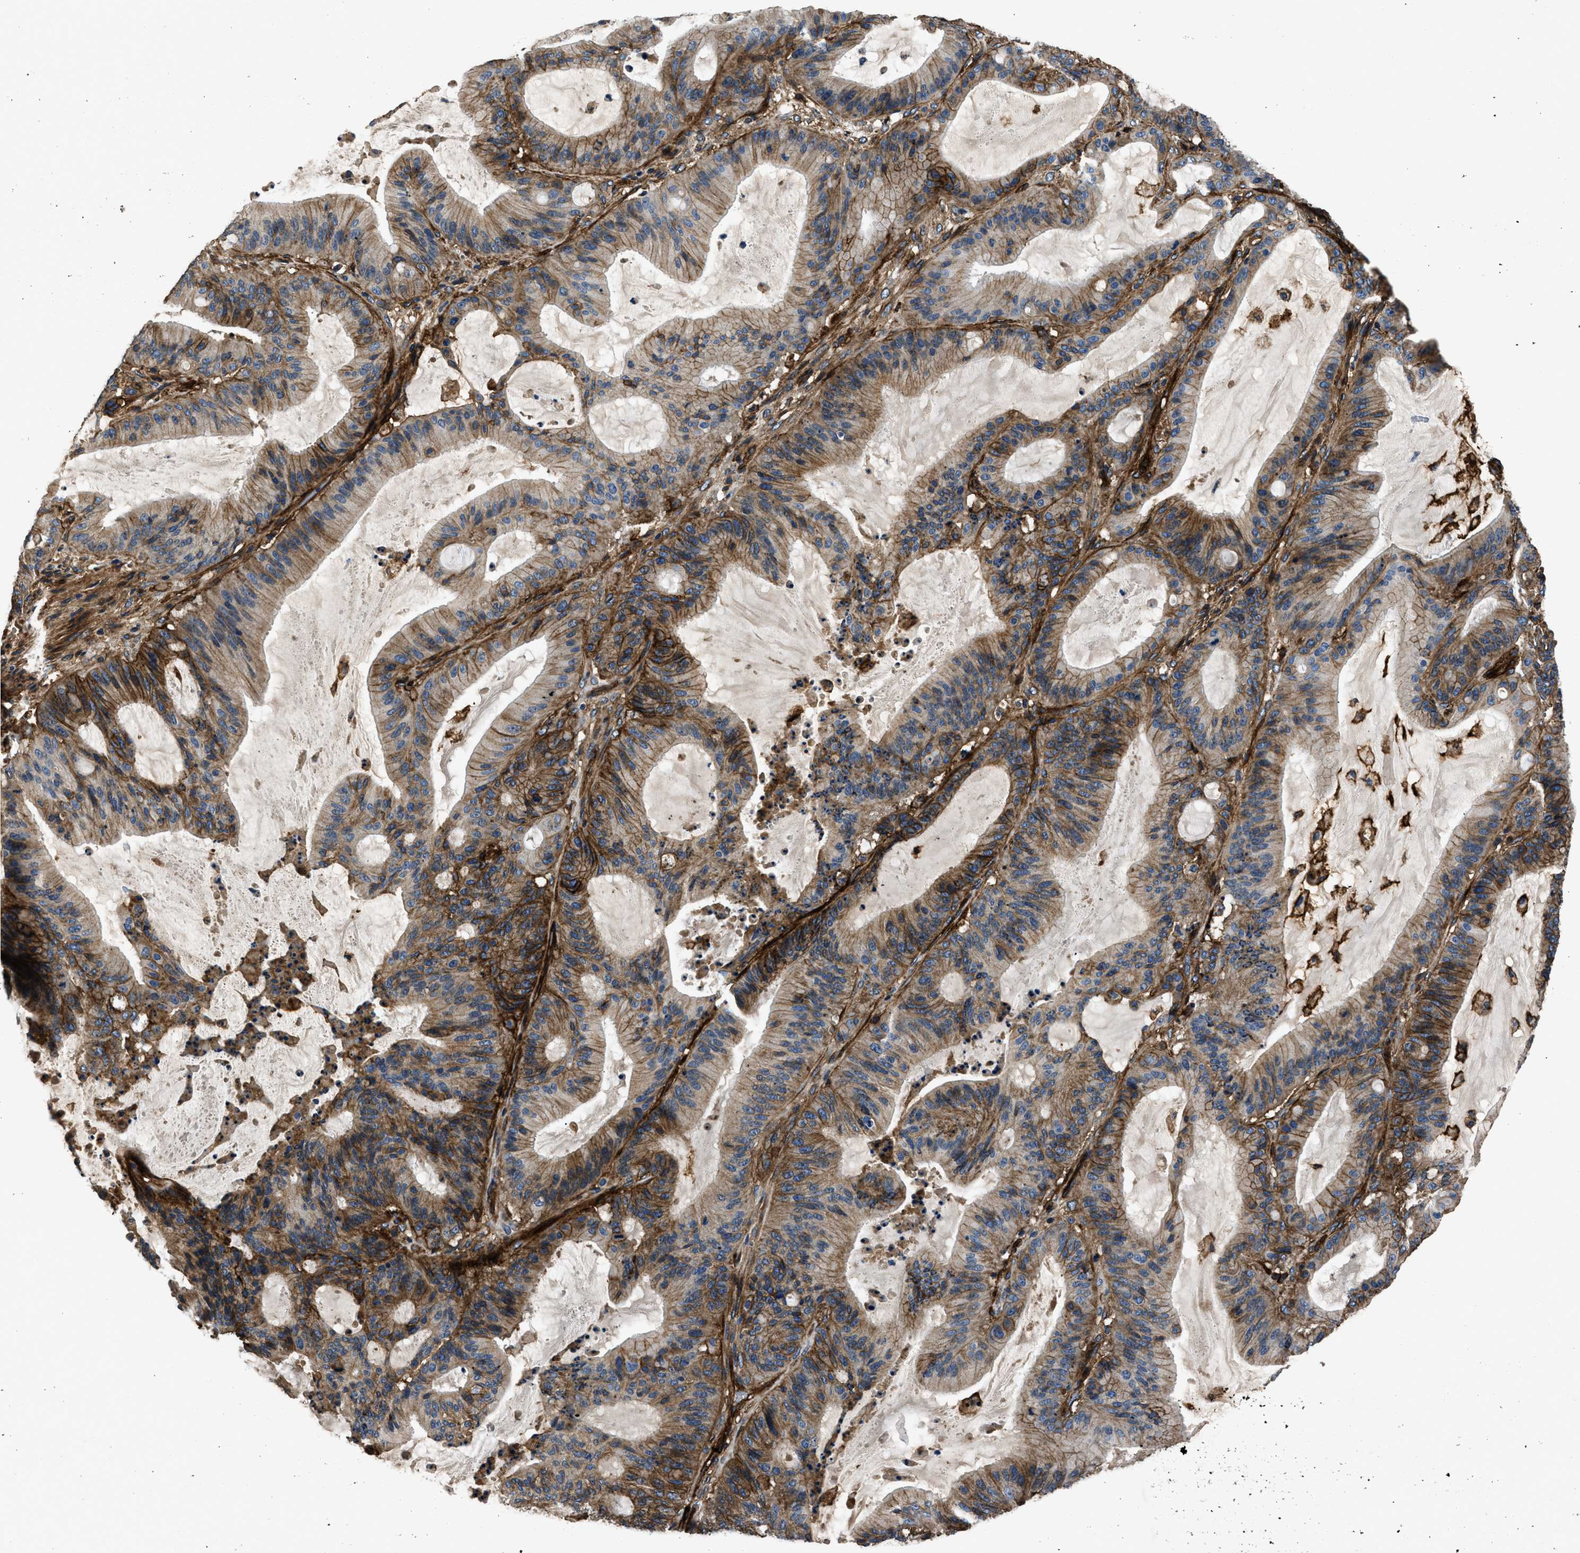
{"staining": {"intensity": "strong", "quantity": ">75%", "location": "cytoplasmic/membranous"}, "tissue": "liver cancer", "cell_type": "Tumor cells", "image_type": "cancer", "snomed": [{"axis": "morphology", "description": "Normal tissue, NOS"}, {"axis": "morphology", "description": "Cholangiocarcinoma"}, {"axis": "topography", "description": "Liver"}, {"axis": "topography", "description": "Peripheral nerve tissue"}], "caption": "This histopathology image exhibits IHC staining of human liver cancer (cholangiocarcinoma), with high strong cytoplasmic/membranous positivity in approximately >75% of tumor cells.", "gene": "CD276", "patient": {"sex": "female", "age": 73}}